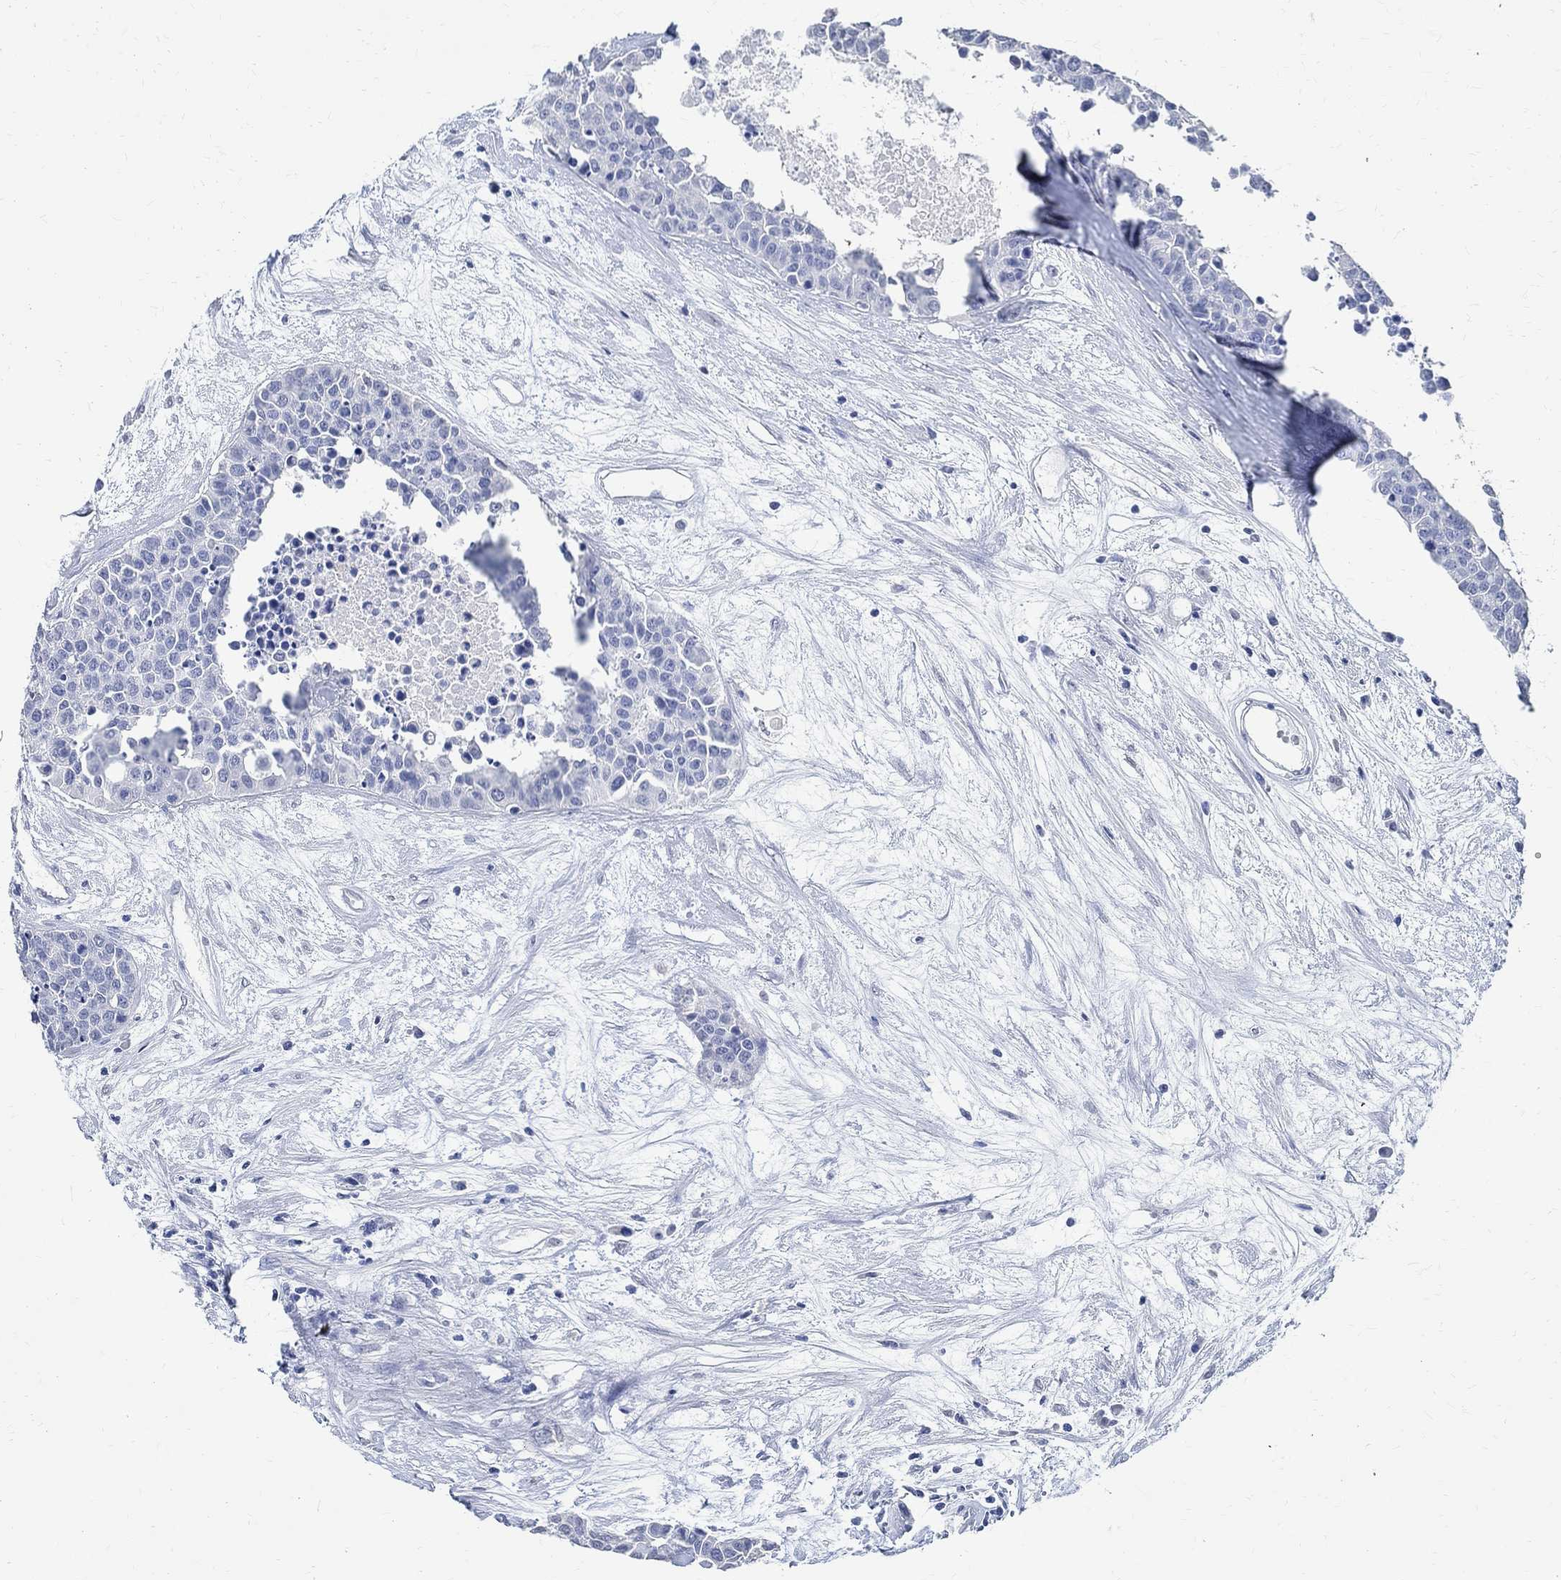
{"staining": {"intensity": "negative", "quantity": "none", "location": "none"}, "tissue": "carcinoid", "cell_type": "Tumor cells", "image_type": "cancer", "snomed": [{"axis": "morphology", "description": "Carcinoid, malignant, NOS"}, {"axis": "topography", "description": "Colon"}], "caption": "There is no significant staining in tumor cells of carcinoid (malignant).", "gene": "TMEM221", "patient": {"sex": "male", "age": 81}}